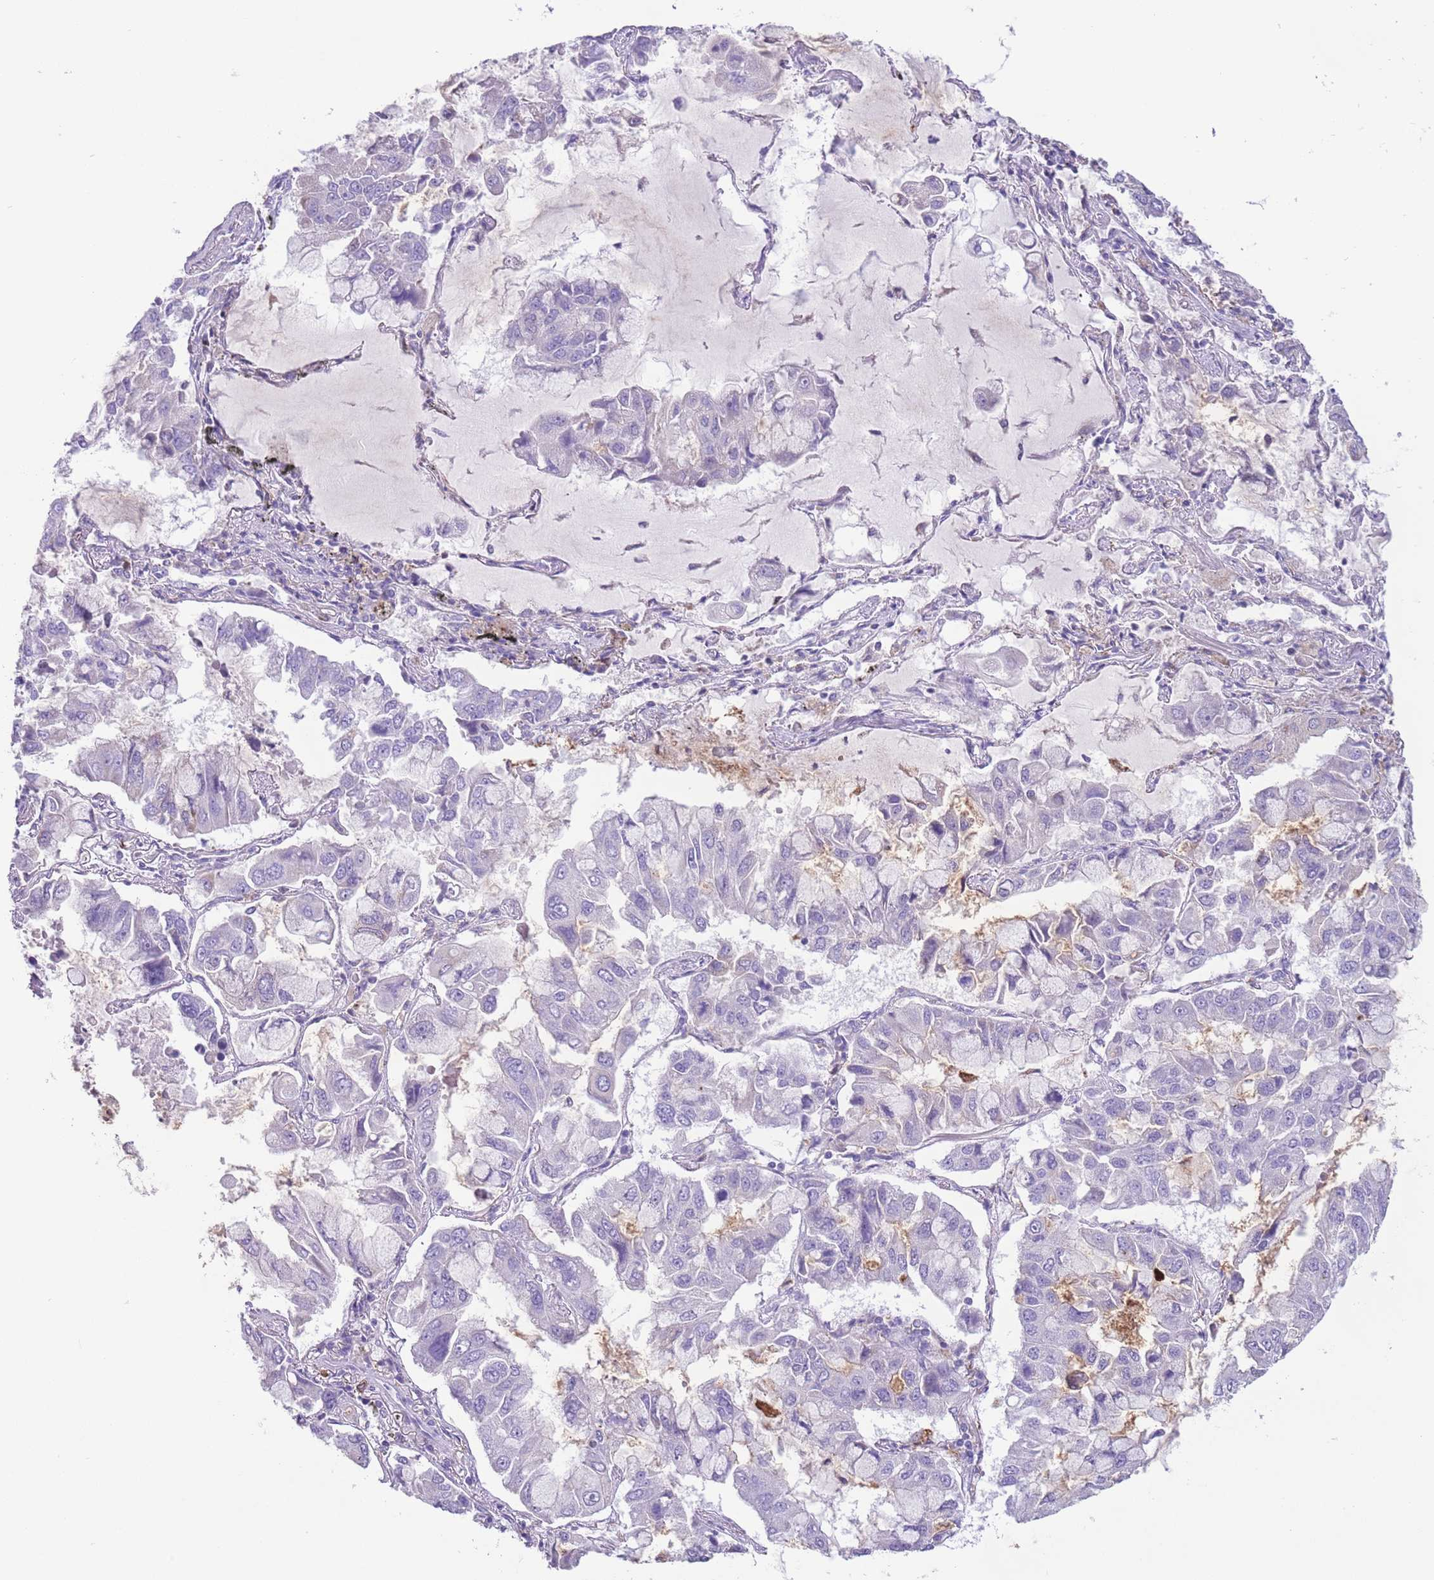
{"staining": {"intensity": "negative", "quantity": "none", "location": "none"}, "tissue": "lung cancer", "cell_type": "Tumor cells", "image_type": "cancer", "snomed": [{"axis": "morphology", "description": "Adenocarcinoma, NOS"}, {"axis": "topography", "description": "Lung"}], "caption": "This histopathology image is of adenocarcinoma (lung) stained with IHC to label a protein in brown with the nuclei are counter-stained blue. There is no staining in tumor cells.", "gene": "ZNF697", "patient": {"sex": "male", "age": 64}}